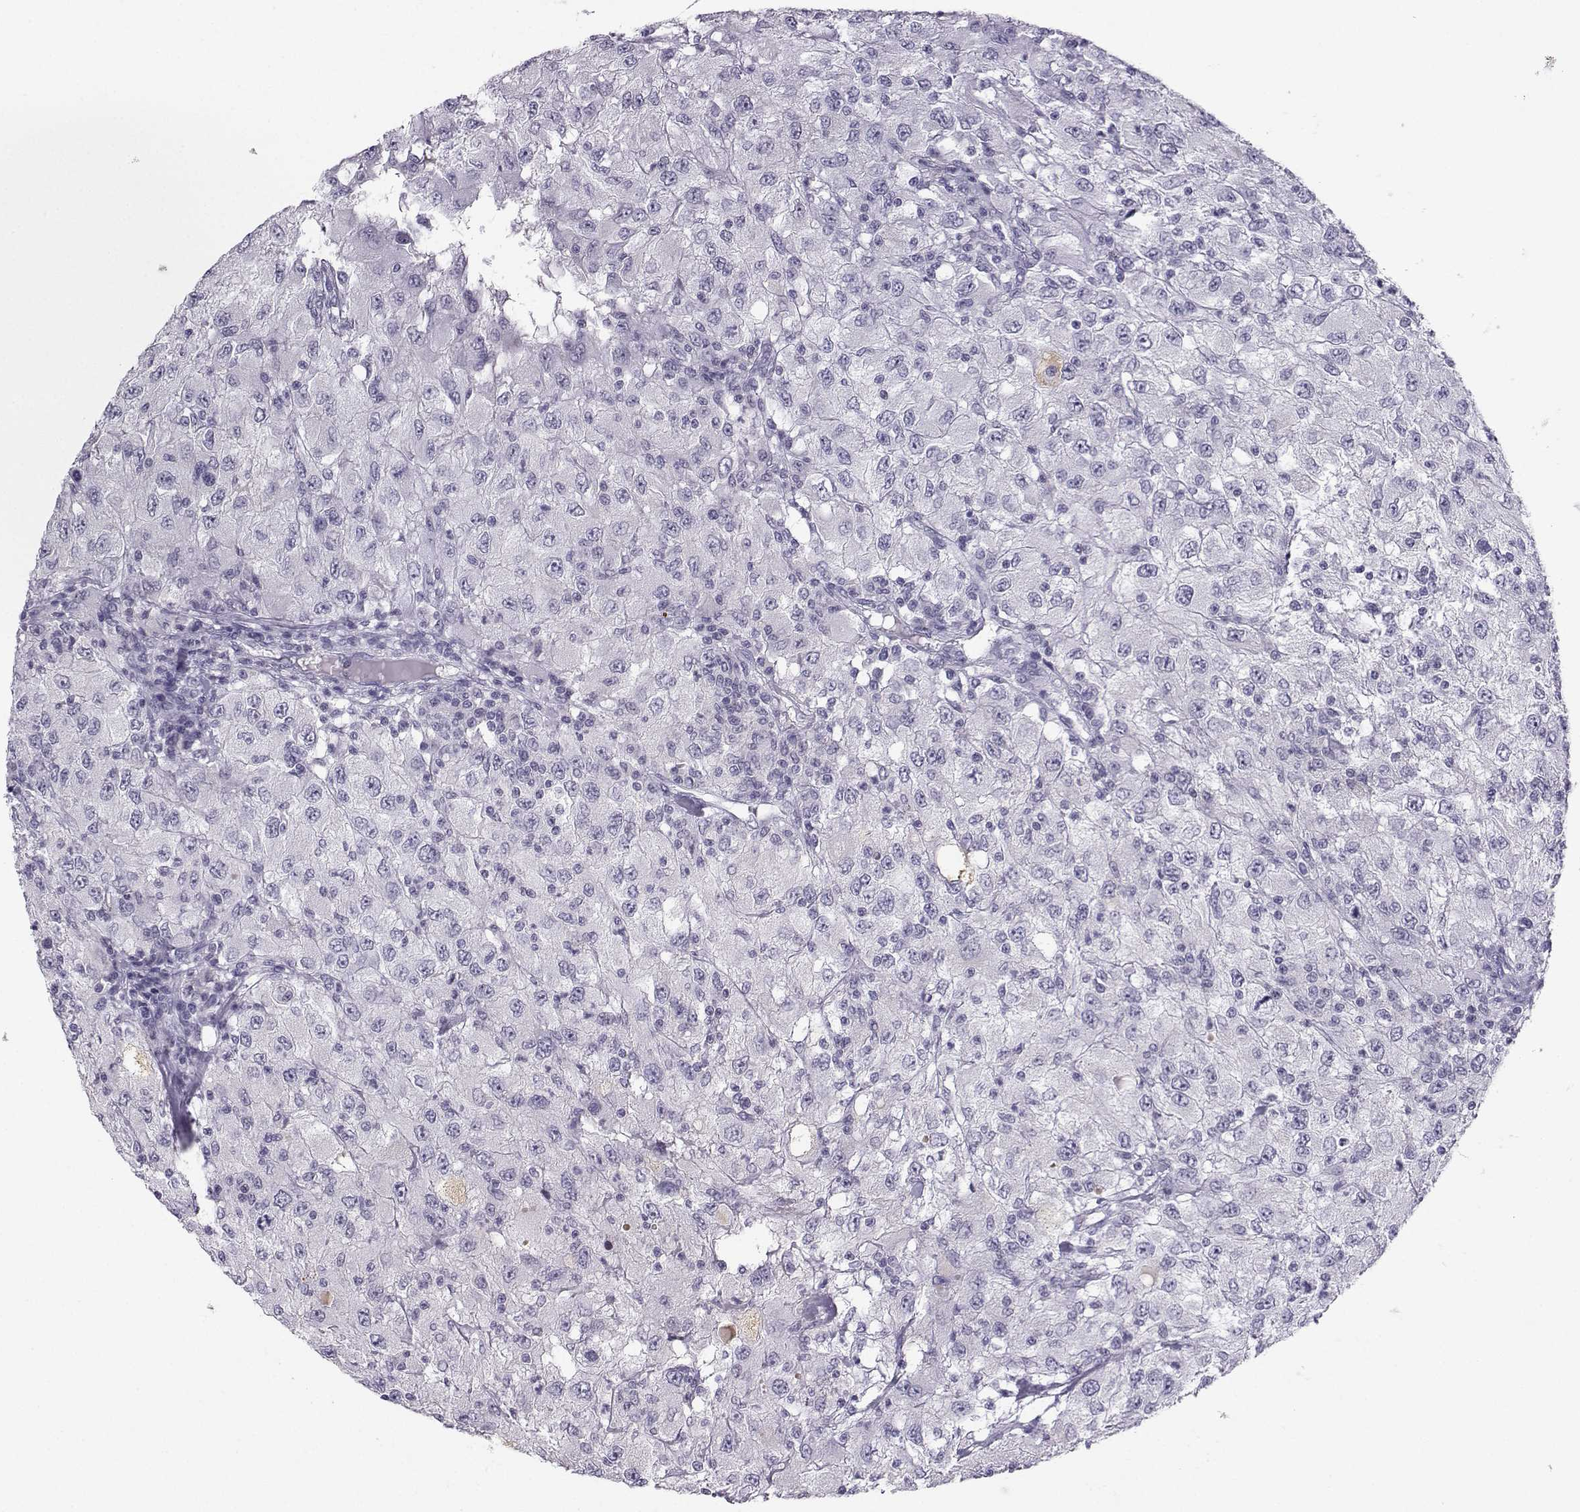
{"staining": {"intensity": "negative", "quantity": "none", "location": "none"}, "tissue": "renal cancer", "cell_type": "Tumor cells", "image_type": "cancer", "snomed": [{"axis": "morphology", "description": "Adenocarcinoma, NOS"}, {"axis": "topography", "description": "Kidney"}], "caption": "This is an immunohistochemistry (IHC) photomicrograph of renal adenocarcinoma. There is no positivity in tumor cells.", "gene": "LHX1", "patient": {"sex": "female", "age": 67}}